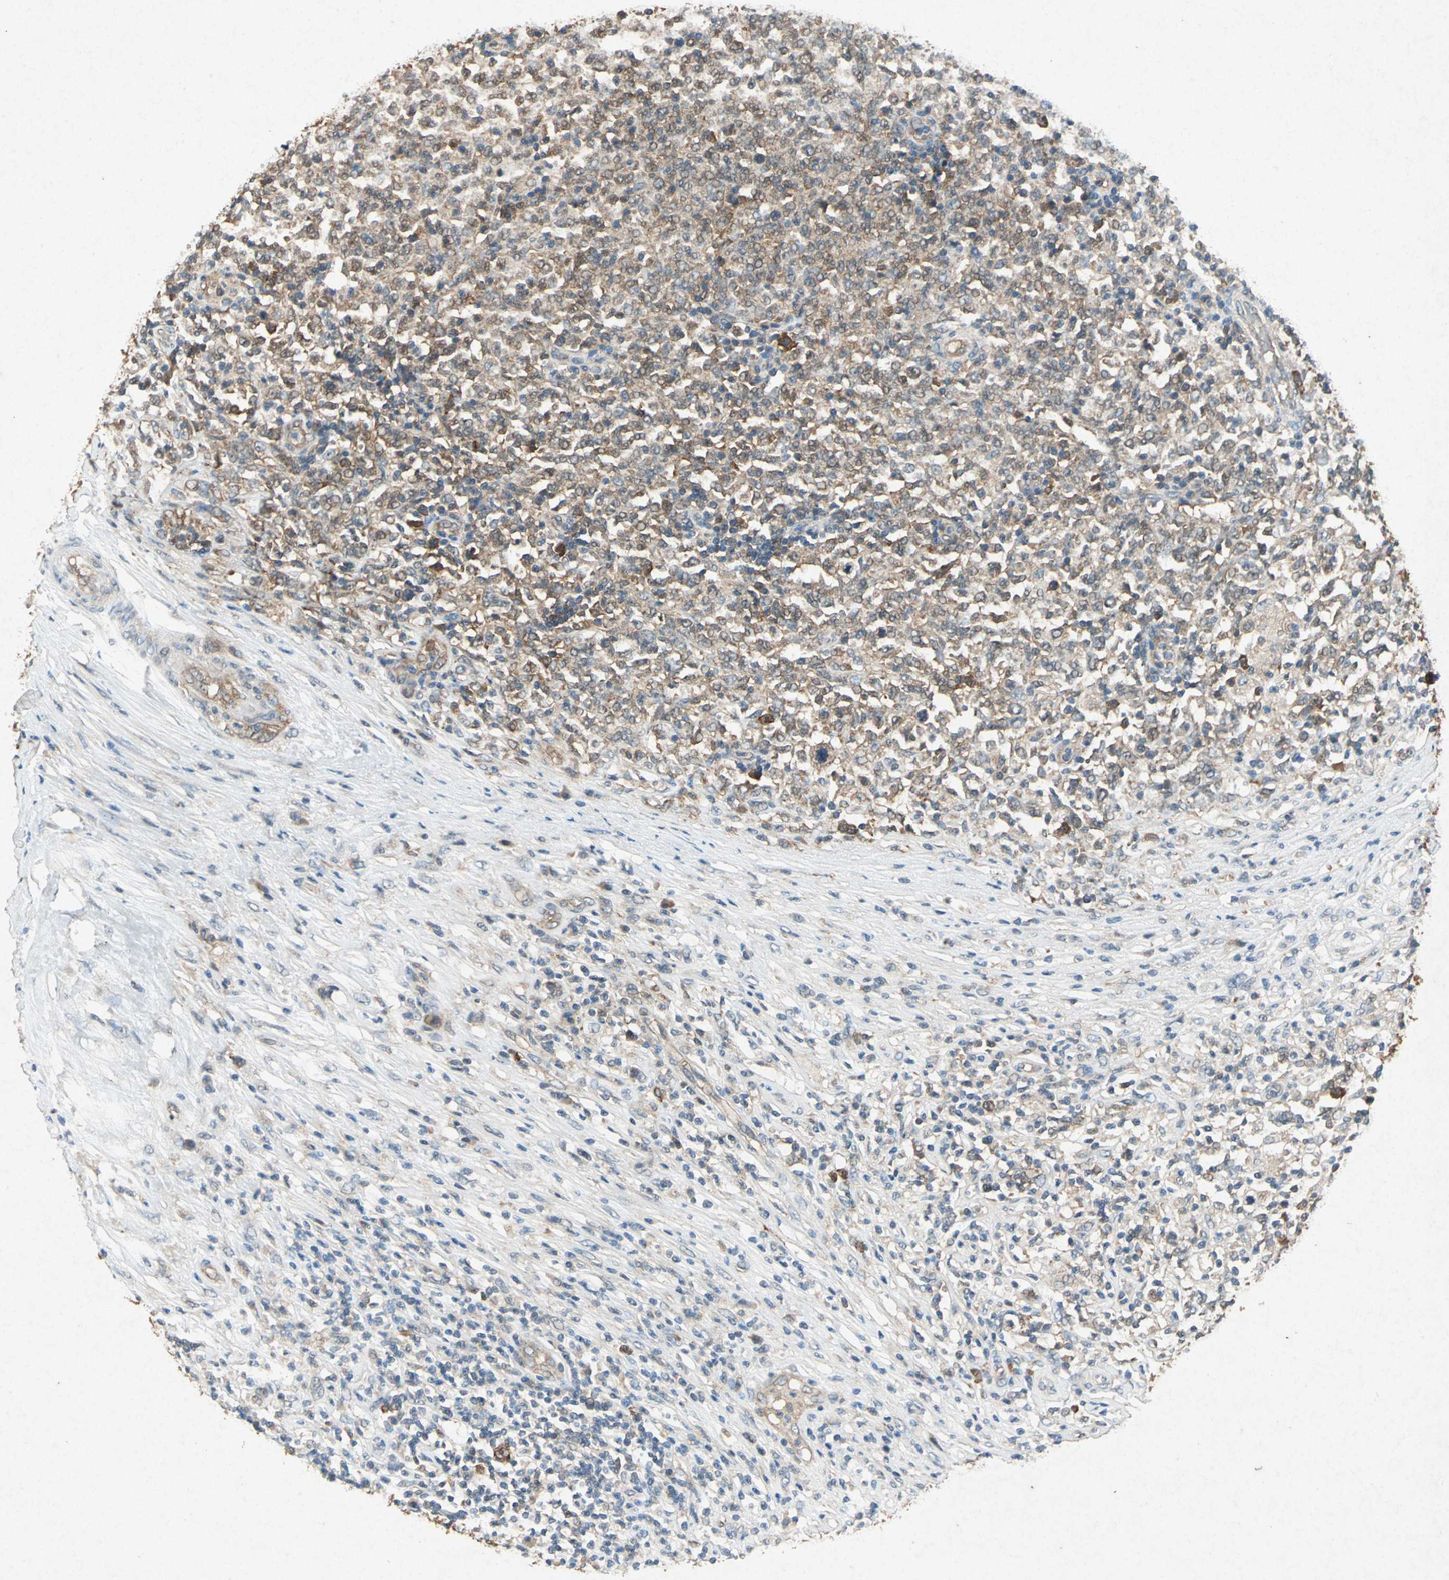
{"staining": {"intensity": "moderate", "quantity": ">75%", "location": "cytoplasmic/membranous"}, "tissue": "lymphoma", "cell_type": "Tumor cells", "image_type": "cancer", "snomed": [{"axis": "morphology", "description": "Malignant lymphoma, non-Hodgkin's type, High grade"}, {"axis": "topography", "description": "Lymph node"}], "caption": "IHC staining of malignant lymphoma, non-Hodgkin's type (high-grade), which exhibits medium levels of moderate cytoplasmic/membranous expression in approximately >75% of tumor cells indicating moderate cytoplasmic/membranous protein staining. The staining was performed using DAB (3,3'-diaminobenzidine) (brown) for protein detection and nuclei were counterstained in hematoxylin (blue).", "gene": "HSP90AB1", "patient": {"sex": "female", "age": 84}}